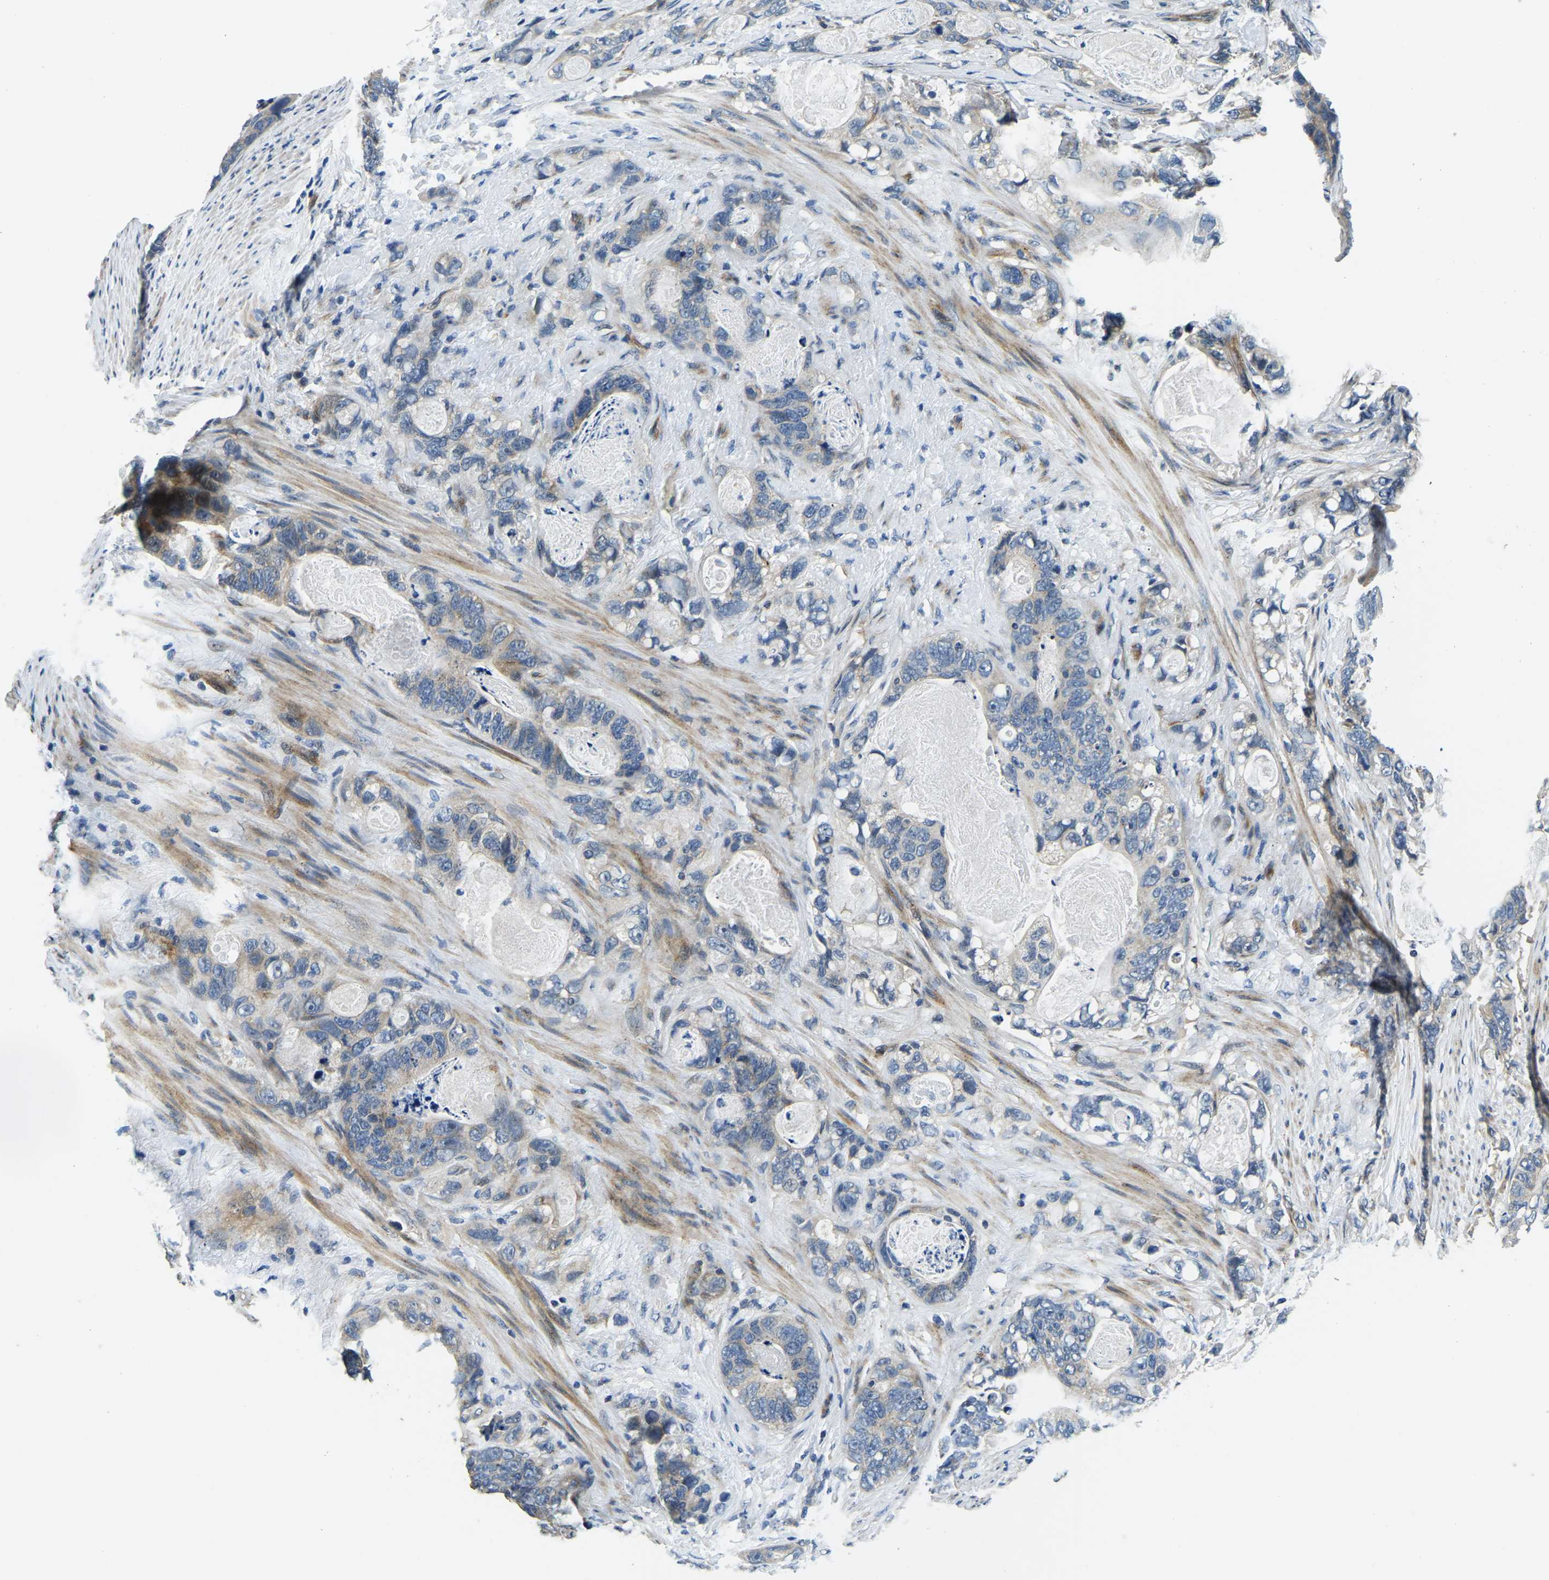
{"staining": {"intensity": "weak", "quantity": "<25%", "location": "cytoplasmic/membranous"}, "tissue": "stomach cancer", "cell_type": "Tumor cells", "image_type": "cancer", "snomed": [{"axis": "morphology", "description": "Normal tissue, NOS"}, {"axis": "morphology", "description": "Adenocarcinoma, NOS"}, {"axis": "topography", "description": "Stomach"}], "caption": "Immunohistochemistry image of human adenocarcinoma (stomach) stained for a protein (brown), which reveals no expression in tumor cells.", "gene": "RNF39", "patient": {"sex": "female", "age": 89}}